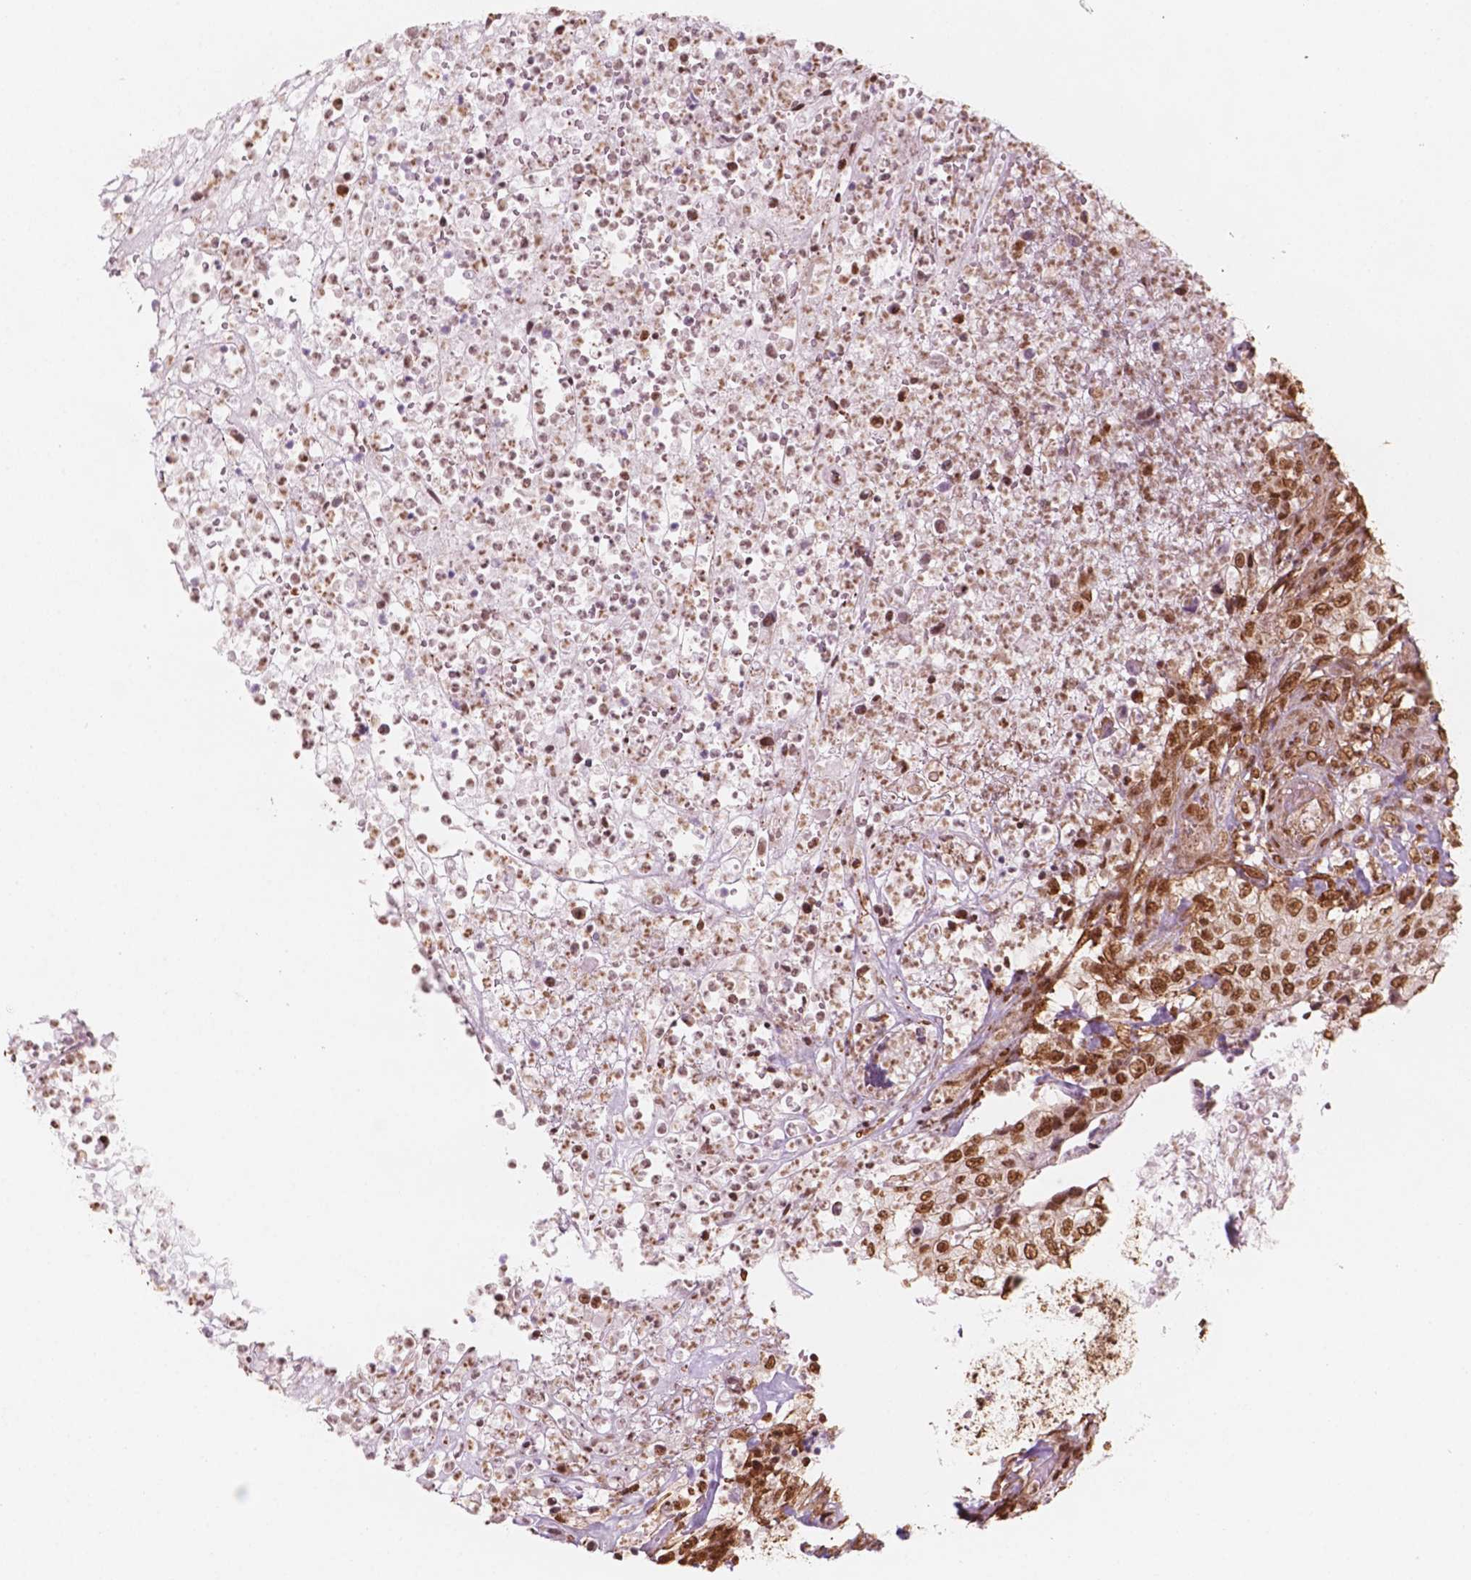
{"staining": {"intensity": "moderate", "quantity": ">75%", "location": "nuclear"}, "tissue": "urothelial cancer", "cell_type": "Tumor cells", "image_type": "cancer", "snomed": [{"axis": "morphology", "description": "Urothelial carcinoma, High grade"}, {"axis": "topography", "description": "Urinary bladder"}], "caption": "Urothelial cancer stained with a brown dye displays moderate nuclear positive expression in approximately >75% of tumor cells.", "gene": "GTF3C5", "patient": {"sex": "female", "age": 60}}